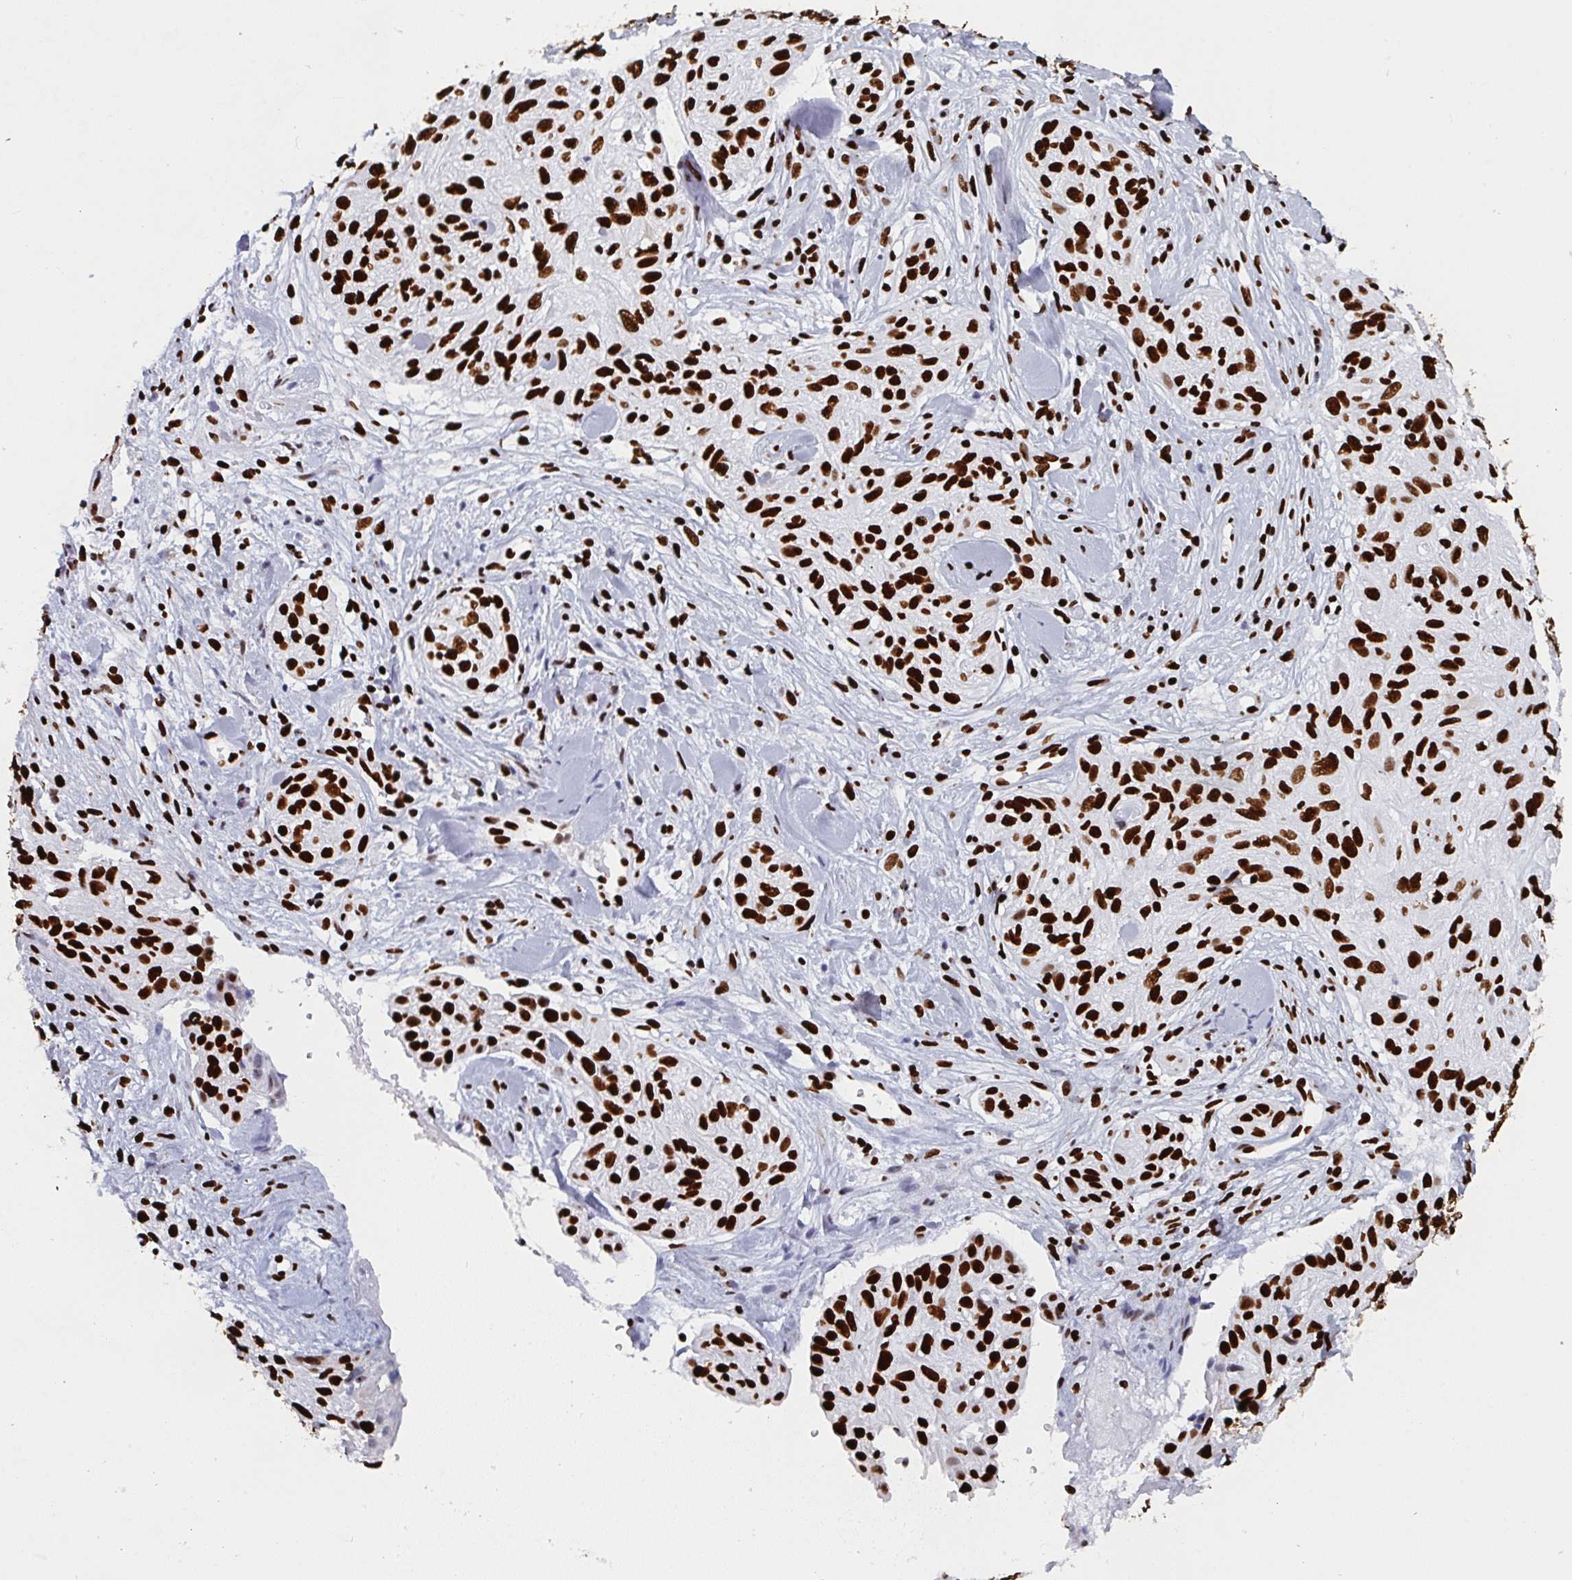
{"staining": {"intensity": "strong", "quantity": ">75%", "location": "nuclear"}, "tissue": "skin cancer", "cell_type": "Tumor cells", "image_type": "cancer", "snomed": [{"axis": "morphology", "description": "Squamous cell carcinoma, NOS"}, {"axis": "topography", "description": "Skin"}], "caption": "Human skin cancer (squamous cell carcinoma) stained for a protein (brown) demonstrates strong nuclear positive expression in about >75% of tumor cells.", "gene": "GAR1", "patient": {"sex": "male", "age": 82}}